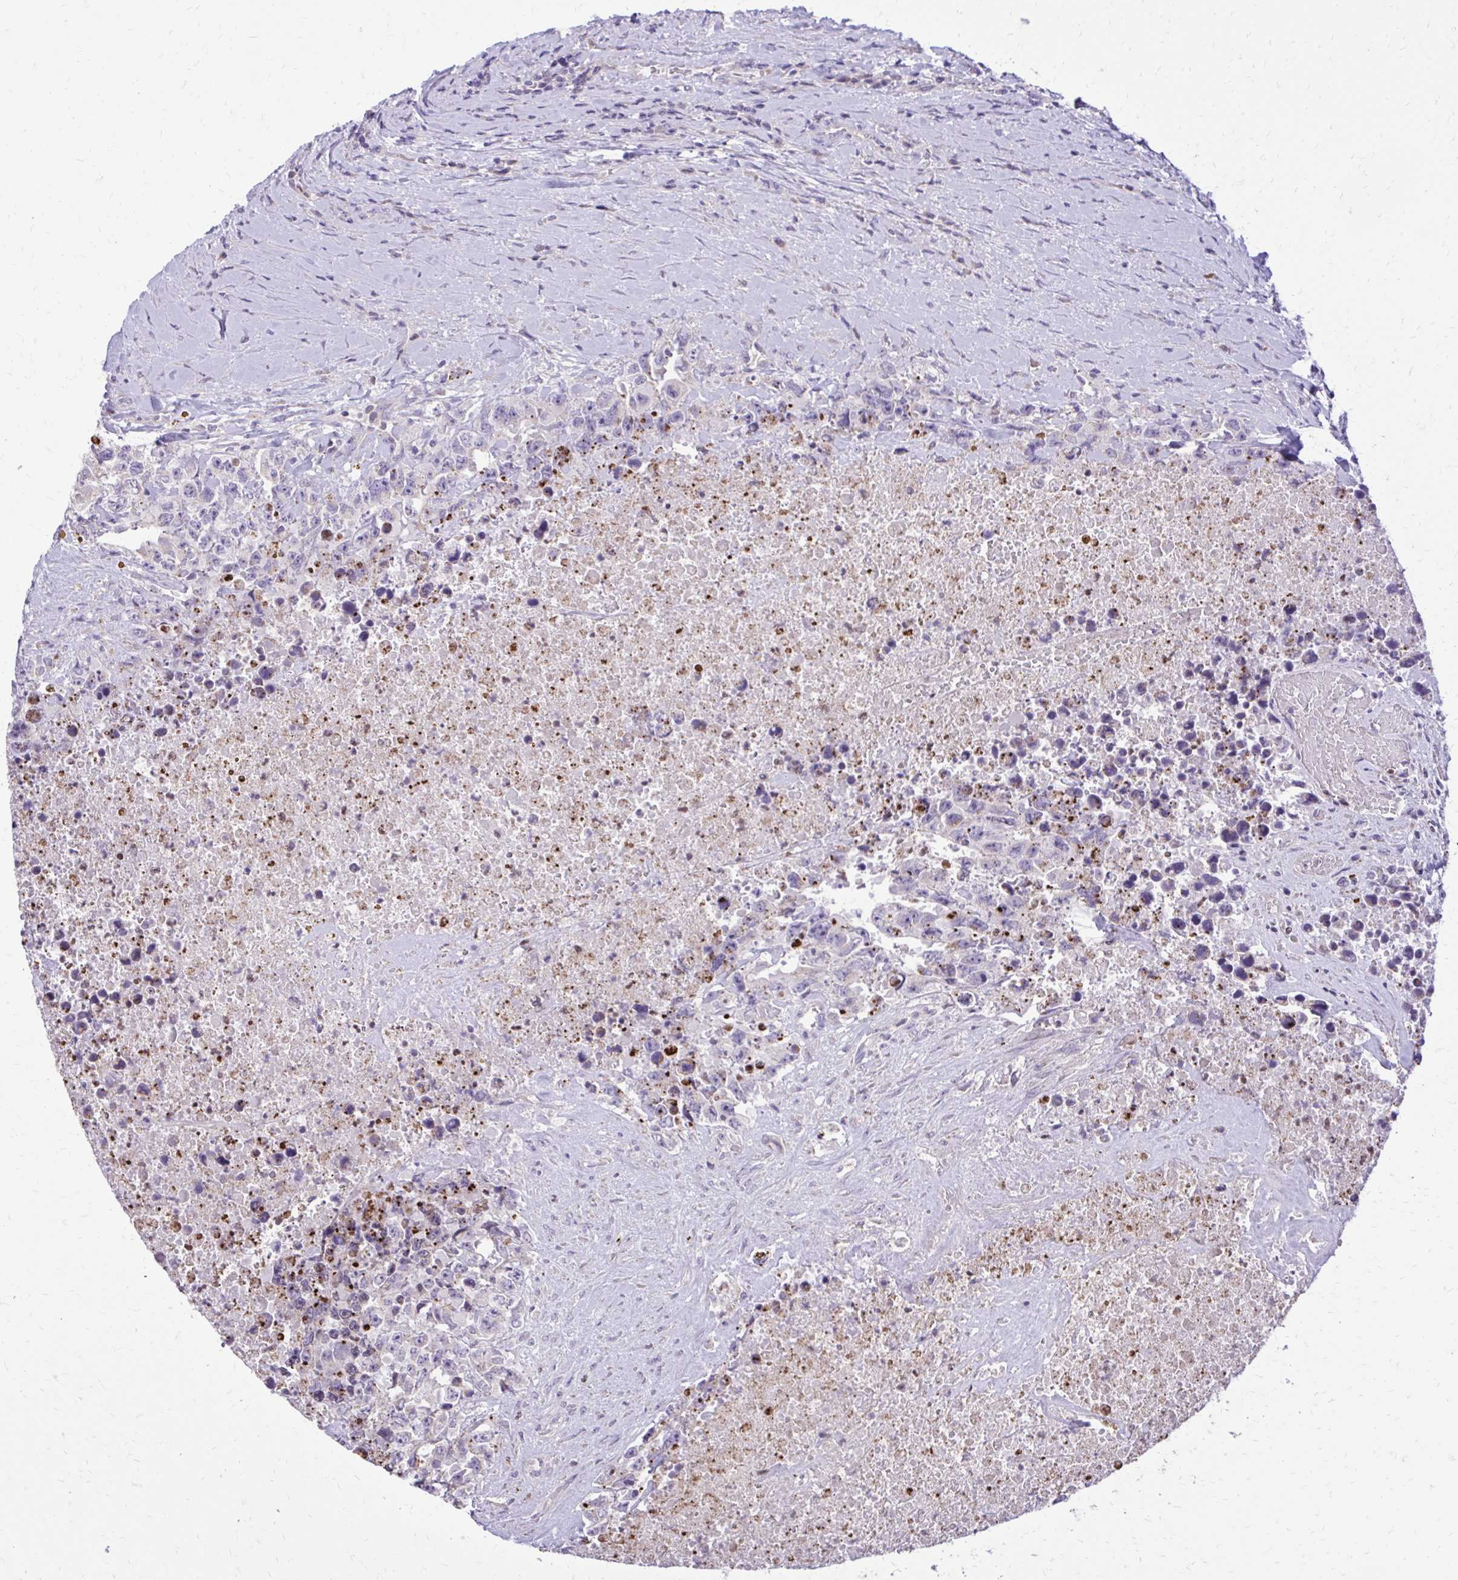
{"staining": {"intensity": "negative", "quantity": "none", "location": "none"}, "tissue": "testis cancer", "cell_type": "Tumor cells", "image_type": "cancer", "snomed": [{"axis": "morphology", "description": "Carcinoma, Embryonal, NOS"}, {"axis": "topography", "description": "Testis"}], "caption": "Immunohistochemical staining of testis cancer (embryonal carcinoma) reveals no significant staining in tumor cells. The staining is performed using DAB (3,3'-diaminobenzidine) brown chromogen with nuclei counter-stained in using hematoxylin.", "gene": "ABCC3", "patient": {"sex": "male", "age": 24}}